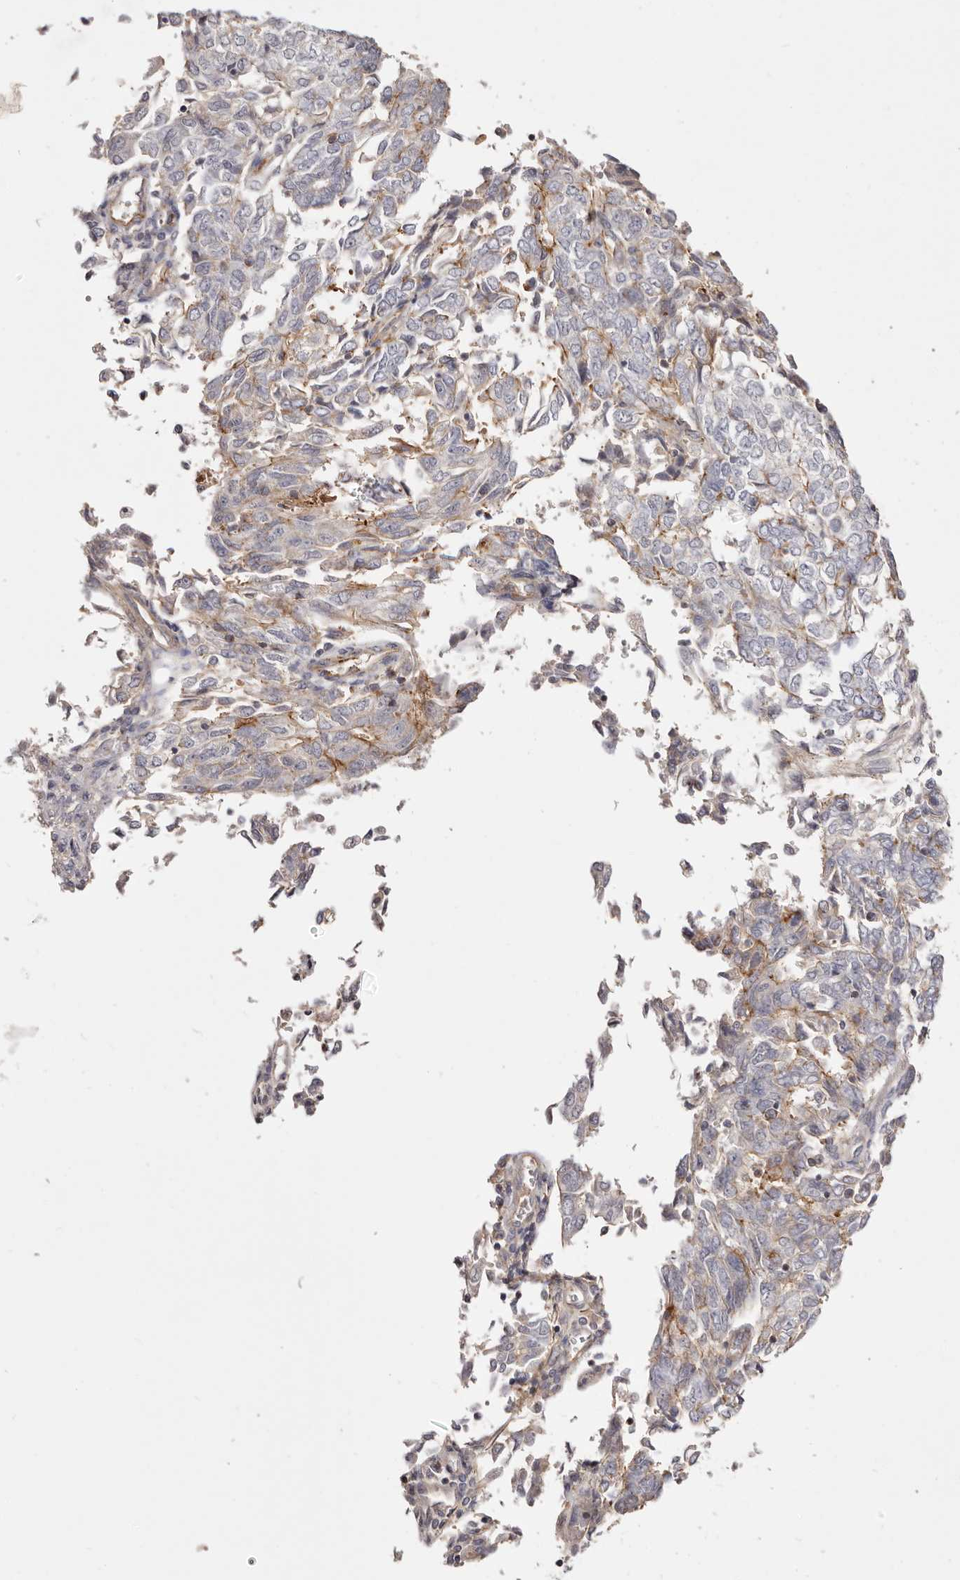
{"staining": {"intensity": "negative", "quantity": "none", "location": "none"}, "tissue": "endometrial cancer", "cell_type": "Tumor cells", "image_type": "cancer", "snomed": [{"axis": "morphology", "description": "Adenocarcinoma, NOS"}, {"axis": "topography", "description": "Endometrium"}], "caption": "IHC of human adenocarcinoma (endometrial) demonstrates no expression in tumor cells.", "gene": "SLC35B2", "patient": {"sex": "female", "age": 80}}